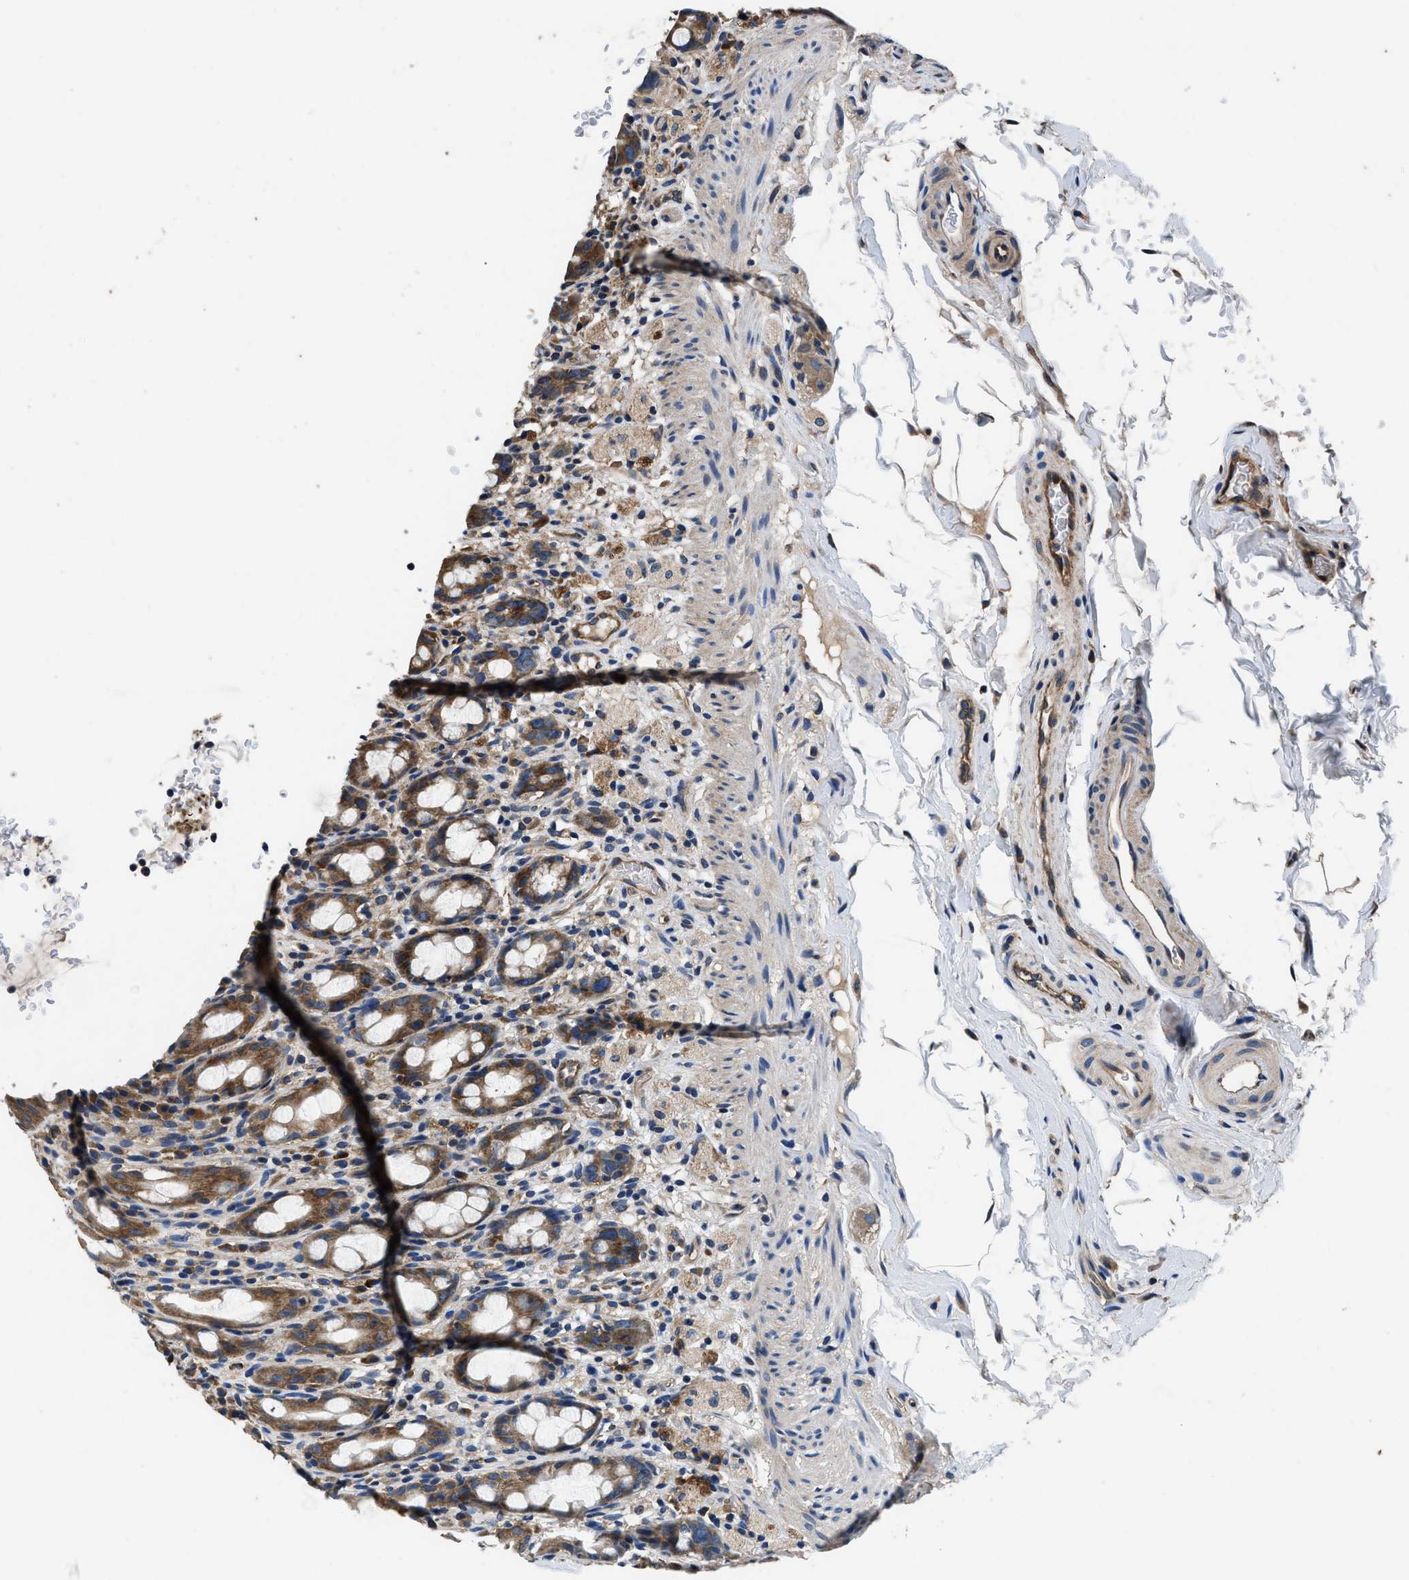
{"staining": {"intensity": "strong", "quantity": ">75%", "location": "cytoplasmic/membranous"}, "tissue": "rectum", "cell_type": "Glandular cells", "image_type": "normal", "snomed": [{"axis": "morphology", "description": "Normal tissue, NOS"}, {"axis": "topography", "description": "Rectum"}], "caption": "Immunohistochemistry (DAB) staining of unremarkable rectum reveals strong cytoplasmic/membranous protein staining in about >75% of glandular cells. (Brightfield microscopy of DAB IHC at high magnification).", "gene": "DHRS7B", "patient": {"sex": "male", "age": 44}}